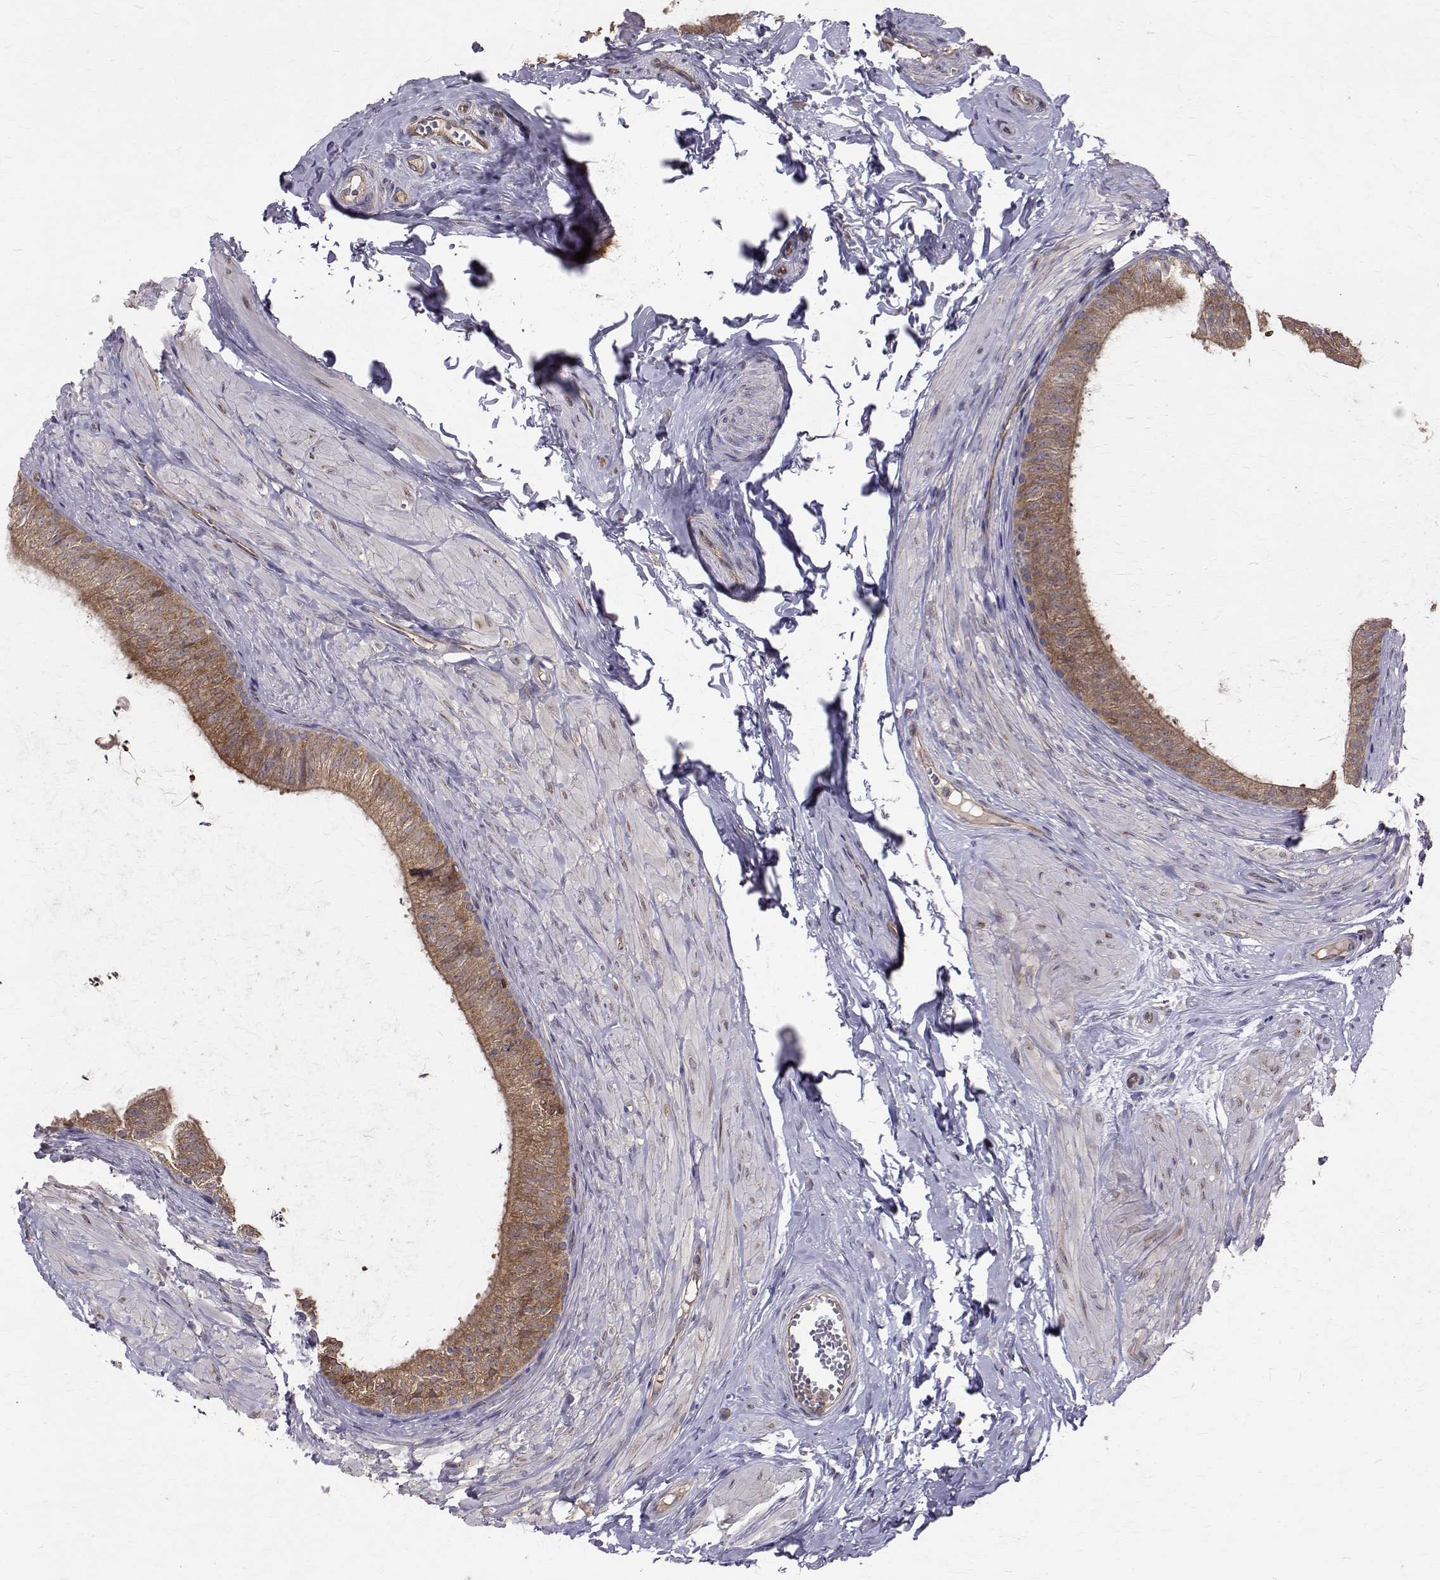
{"staining": {"intensity": "moderate", "quantity": ">75%", "location": "cytoplasmic/membranous"}, "tissue": "epididymis", "cell_type": "Glandular cells", "image_type": "normal", "snomed": [{"axis": "morphology", "description": "Normal tissue, NOS"}, {"axis": "topography", "description": "Epididymis, spermatic cord, NOS"}, {"axis": "topography", "description": "Epididymis"}, {"axis": "topography", "description": "Peripheral nerve tissue"}], "caption": "Moderate cytoplasmic/membranous positivity is seen in approximately >75% of glandular cells in benign epididymis.", "gene": "FARSB", "patient": {"sex": "male", "age": 29}}